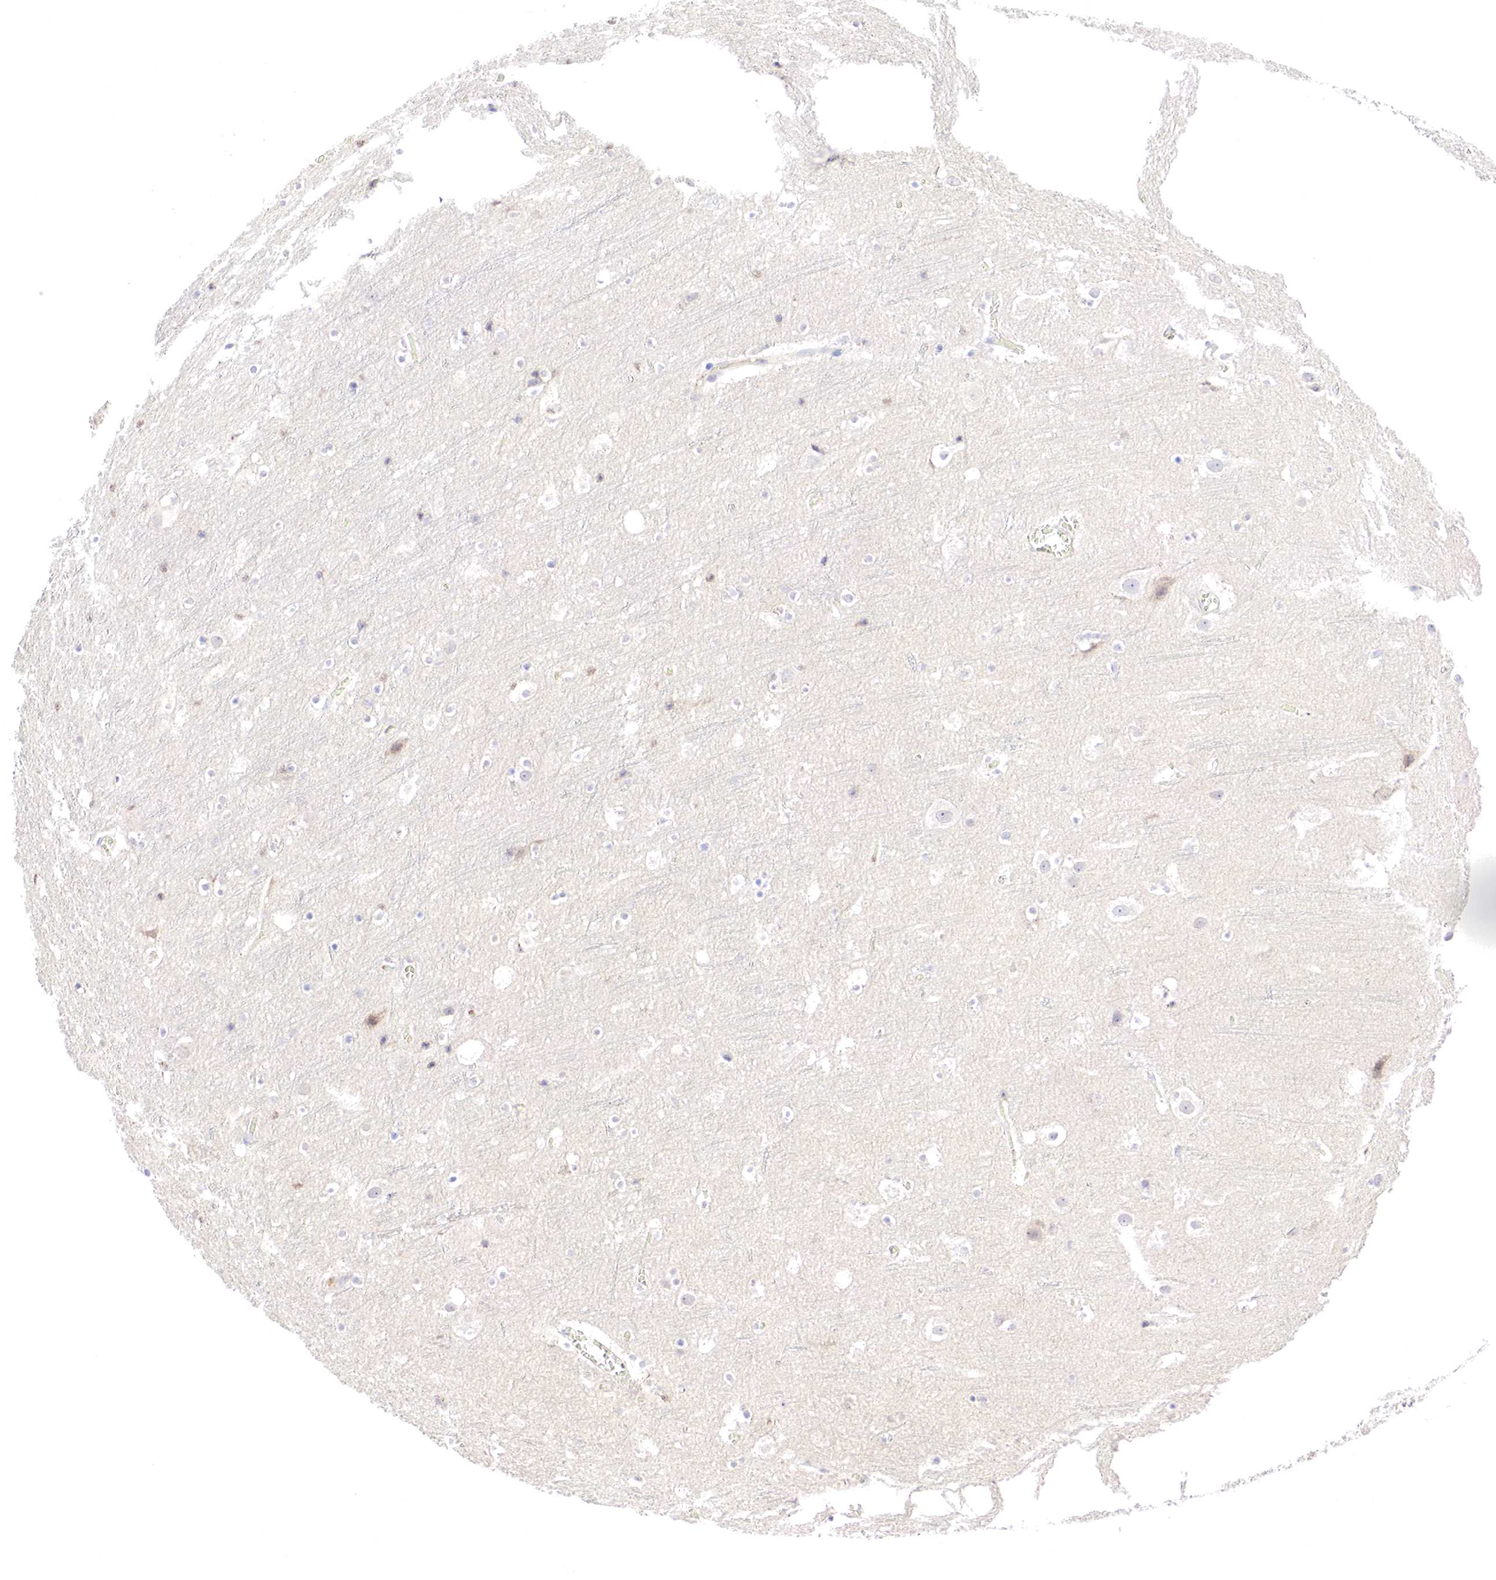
{"staining": {"intensity": "negative", "quantity": "none", "location": "none"}, "tissue": "cerebral cortex", "cell_type": "Endothelial cells", "image_type": "normal", "snomed": [{"axis": "morphology", "description": "Normal tissue, NOS"}, {"axis": "topography", "description": "Cerebral cortex"}], "caption": "DAB immunohistochemical staining of normal cerebral cortex displays no significant staining in endothelial cells. (Brightfield microscopy of DAB immunohistochemistry (IHC) at high magnification).", "gene": "GATA1", "patient": {"sex": "male", "age": 45}}